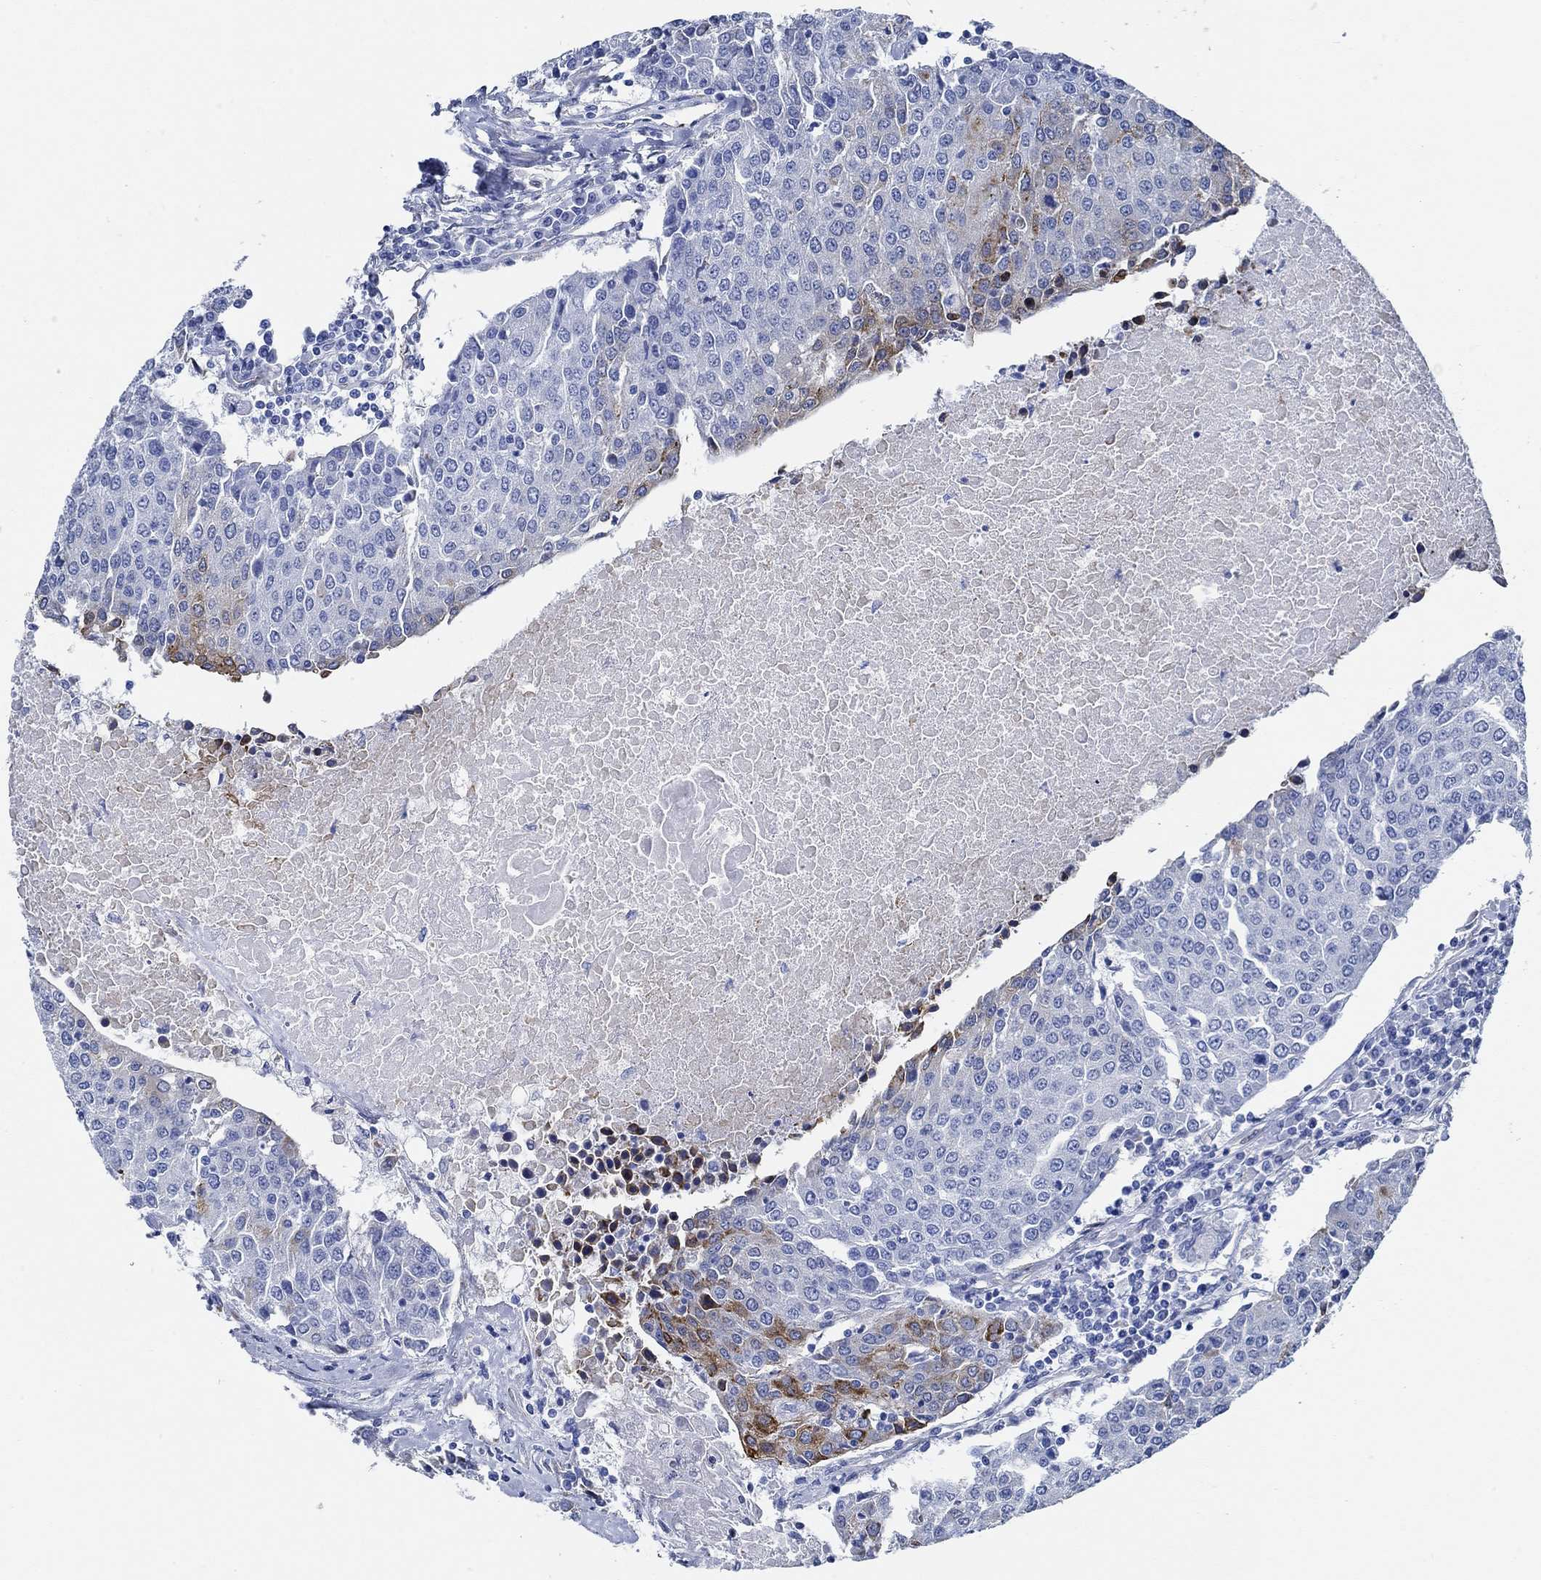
{"staining": {"intensity": "strong", "quantity": "<25%", "location": "cytoplasmic/membranous"}, "tissue": "urothelial cancer", "cell_type": "Tumor cells", "image_type": "cancer", "snomed": [{"axis": "morphology", "description": "Urothelial carcinoma, High grade"}, {"axis": "topography", "description": "Urinary bladder"}], "caption": "High-grade urothelial carcinoma stained for a protein shows strong cytoplasmic/membranous positivity in tumor cells. The protein is stained brown, and the nuclei are stained in blue (DAB (3,3'-diaminobenzidine) IHC with brightfield microscopy, high magnification).", "gene": "HECW2", "patient": {"sex": "female", "age": 85}}